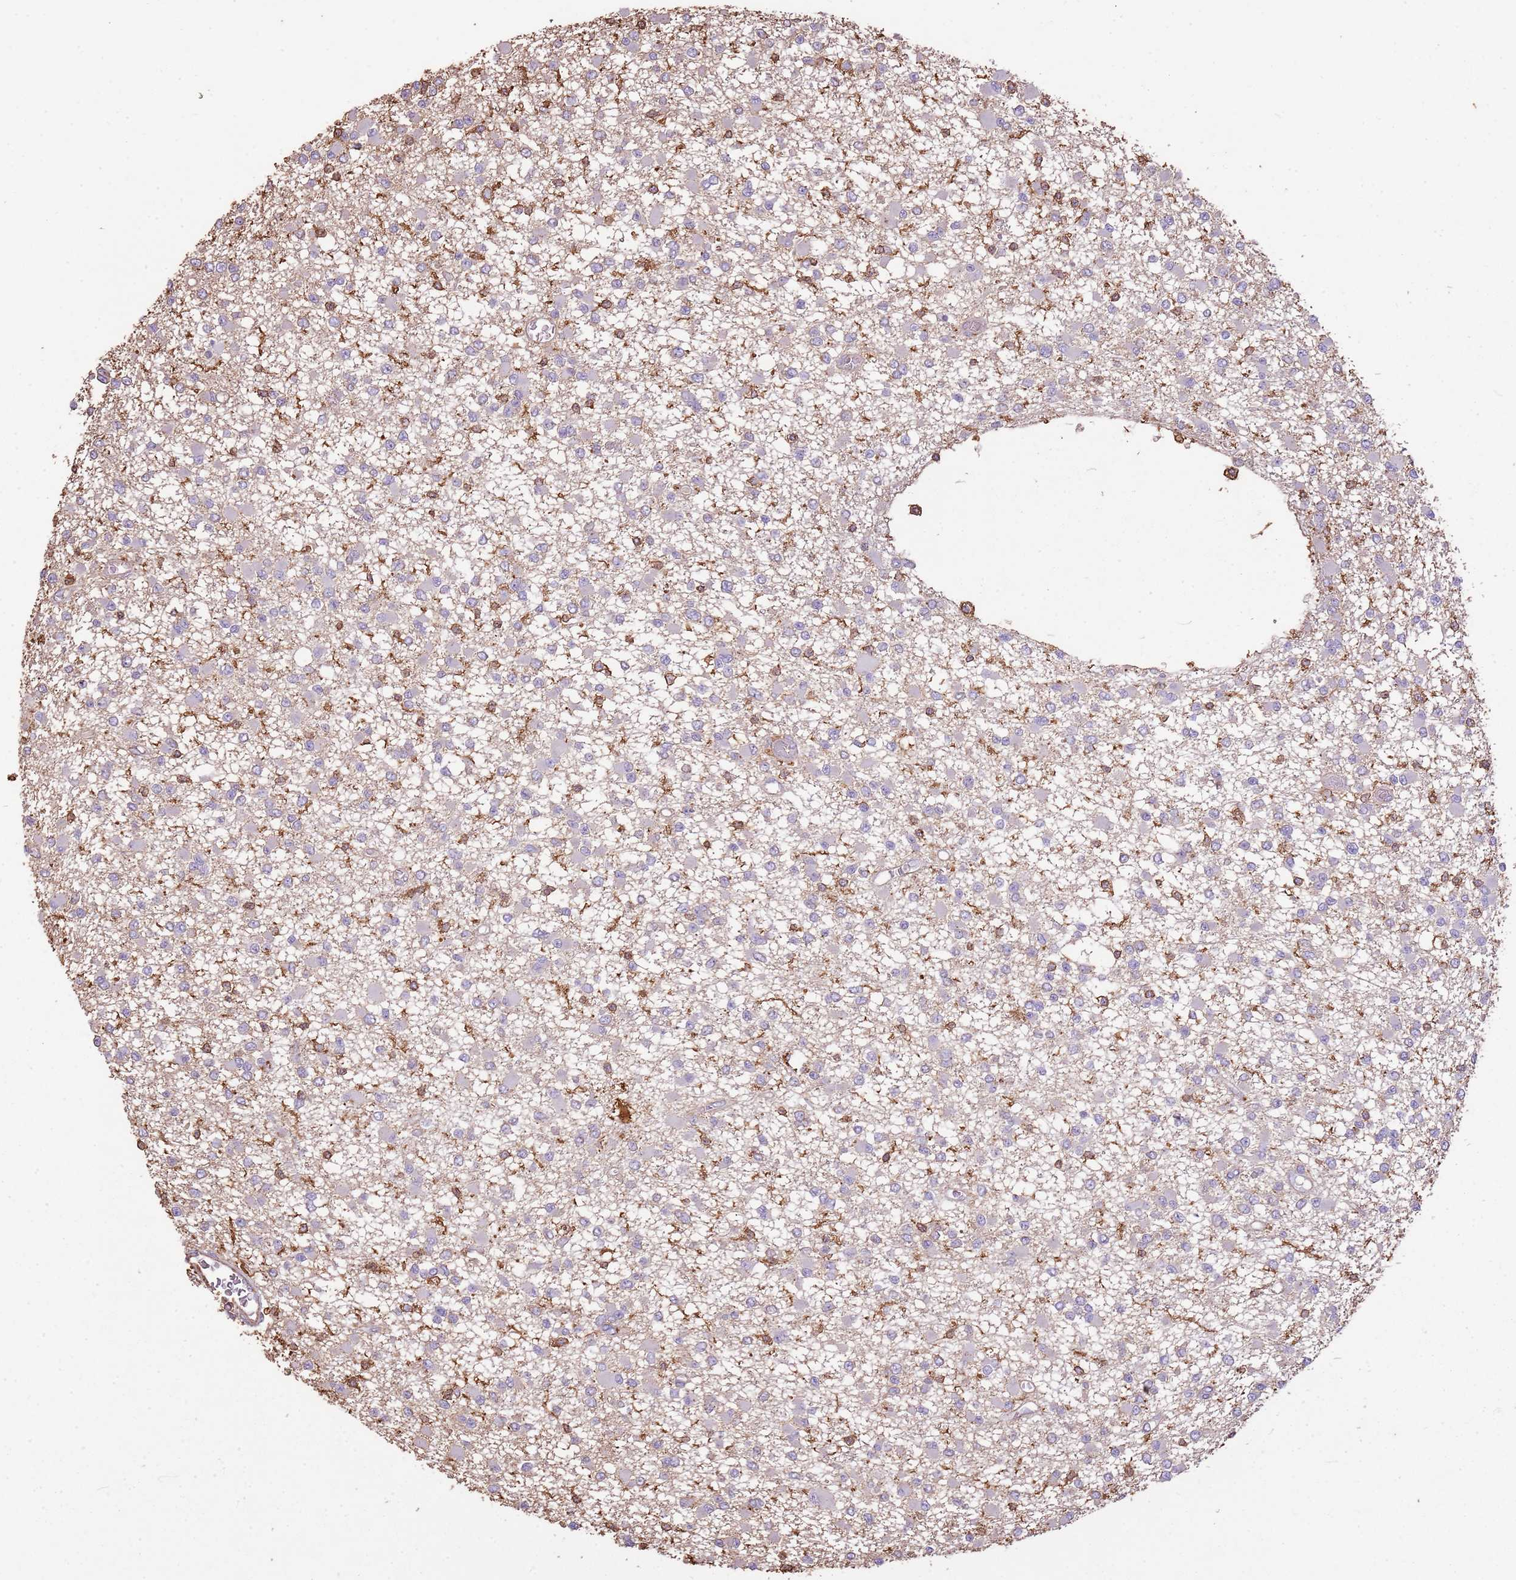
{"staining": {"intensity": "negative", "quantity": "none", "location": "none"}, "tissue": "glioma", "cell_type": "Tumor cells", "image_type": "cancer", "snomed": [{"axis": "morphology", "description": "Glioma, malignant, Low grade"}, {"axis": "topography", "description": "Brain"}], "caption": "A micrograph of glioma stained for a protein exhibits no brown staining in tumor cells.", "gene": "ARL10", "patient": {"sex": "female", "age": 22}}